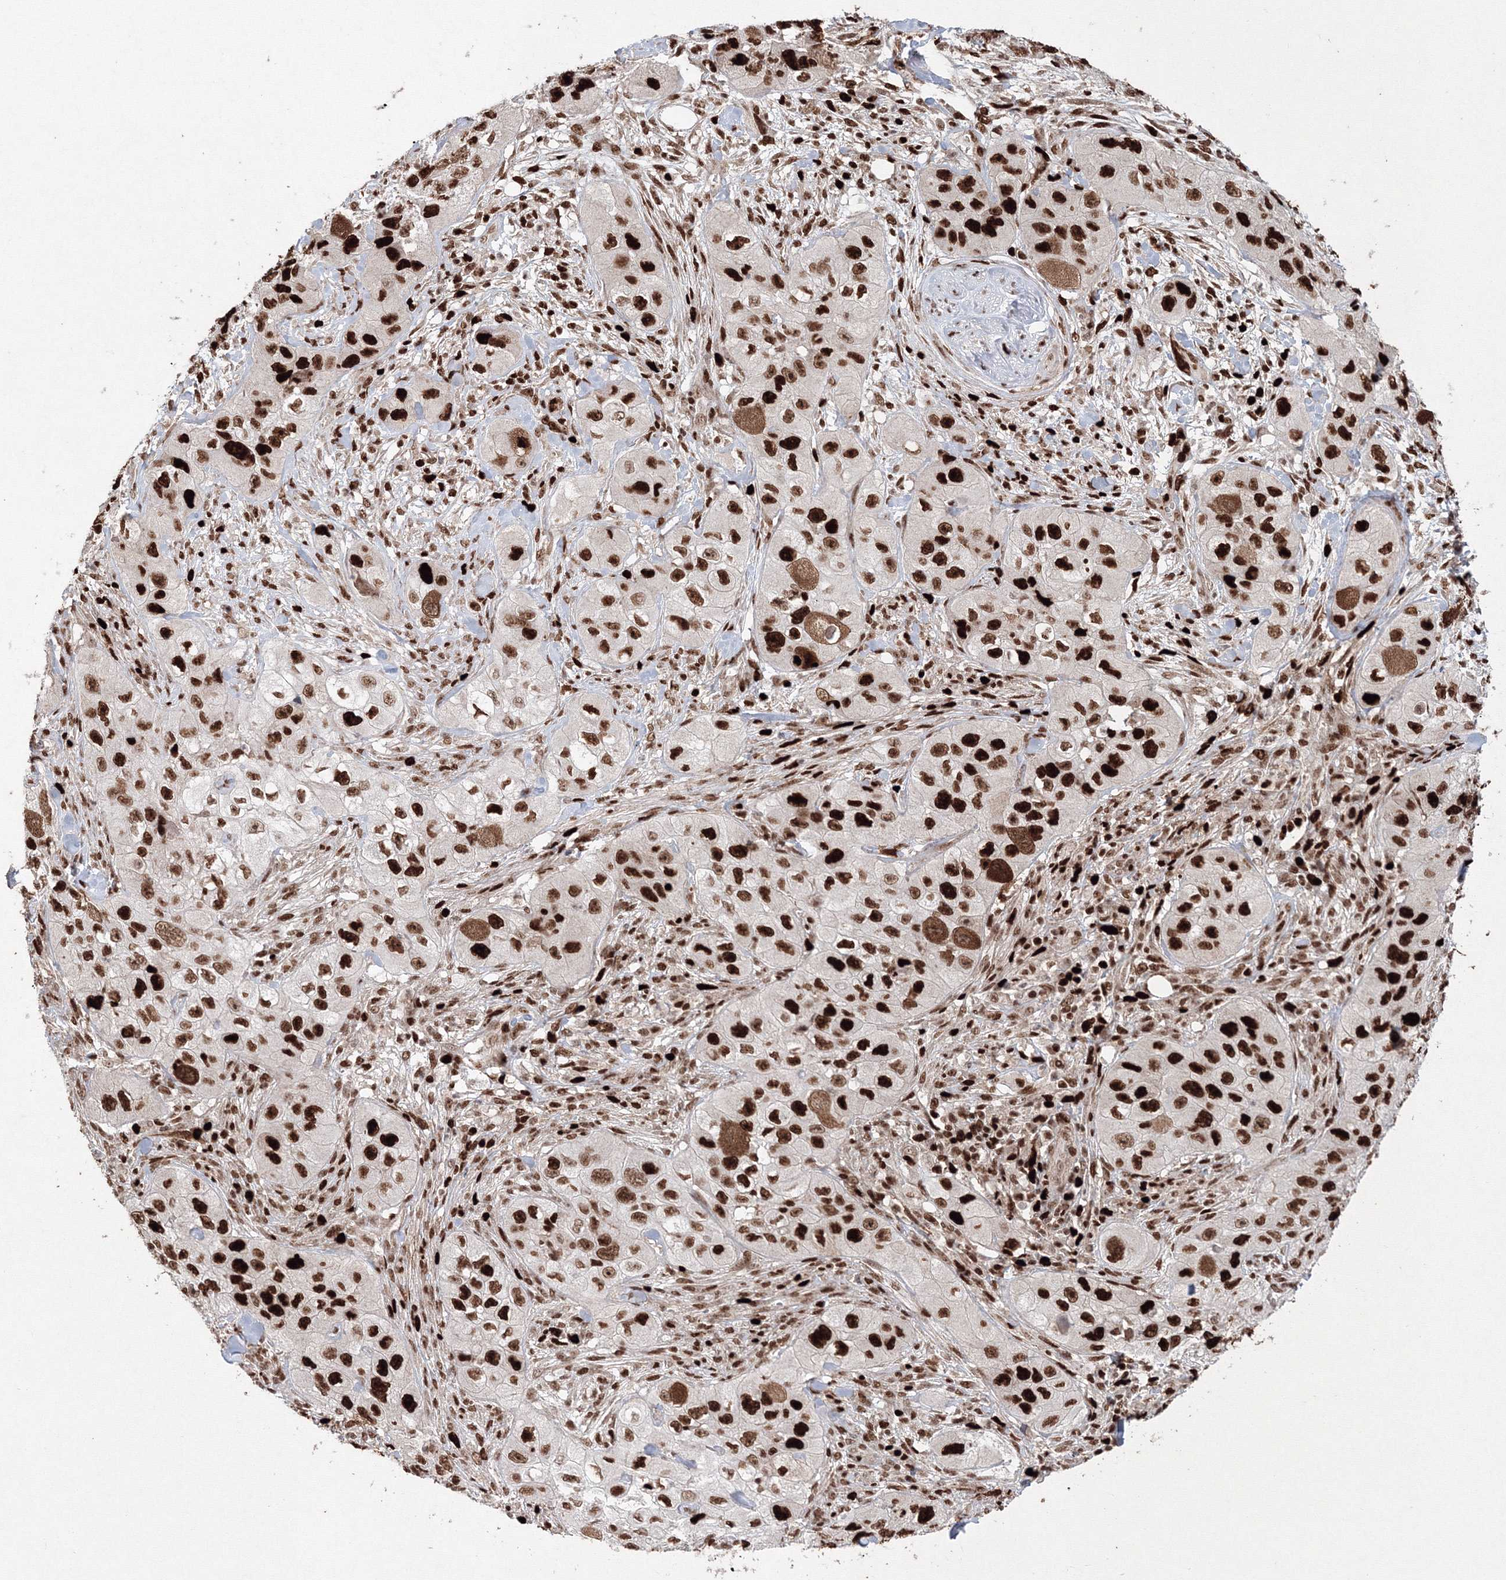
{"staining": {"intensity": "strong", "quantity": ">75%", "location": "nuclear"}, "tissue": "skin cancer", "cell_type": "Tumor cells", "image_type": "cancer", "snomed": [{"axis": "morphology", "description": "Squamous cell carcinoma, NOS"}, {"axis": "topography", "description": "Skin"}, {"axis": "topography", "description": "Subcutis"}], "caption": "Immunohistochemistry micrograph of neoplastic tissue: human squamous cell carcinoma (skin) stained using immunohistochemistry shows high levels of strong protein expression localized specifically in the nuclear of tumor cells, appearing as a nuclear brown color.", "gene": "LIG1", "patient": {"sex": "male", "age": 73}}